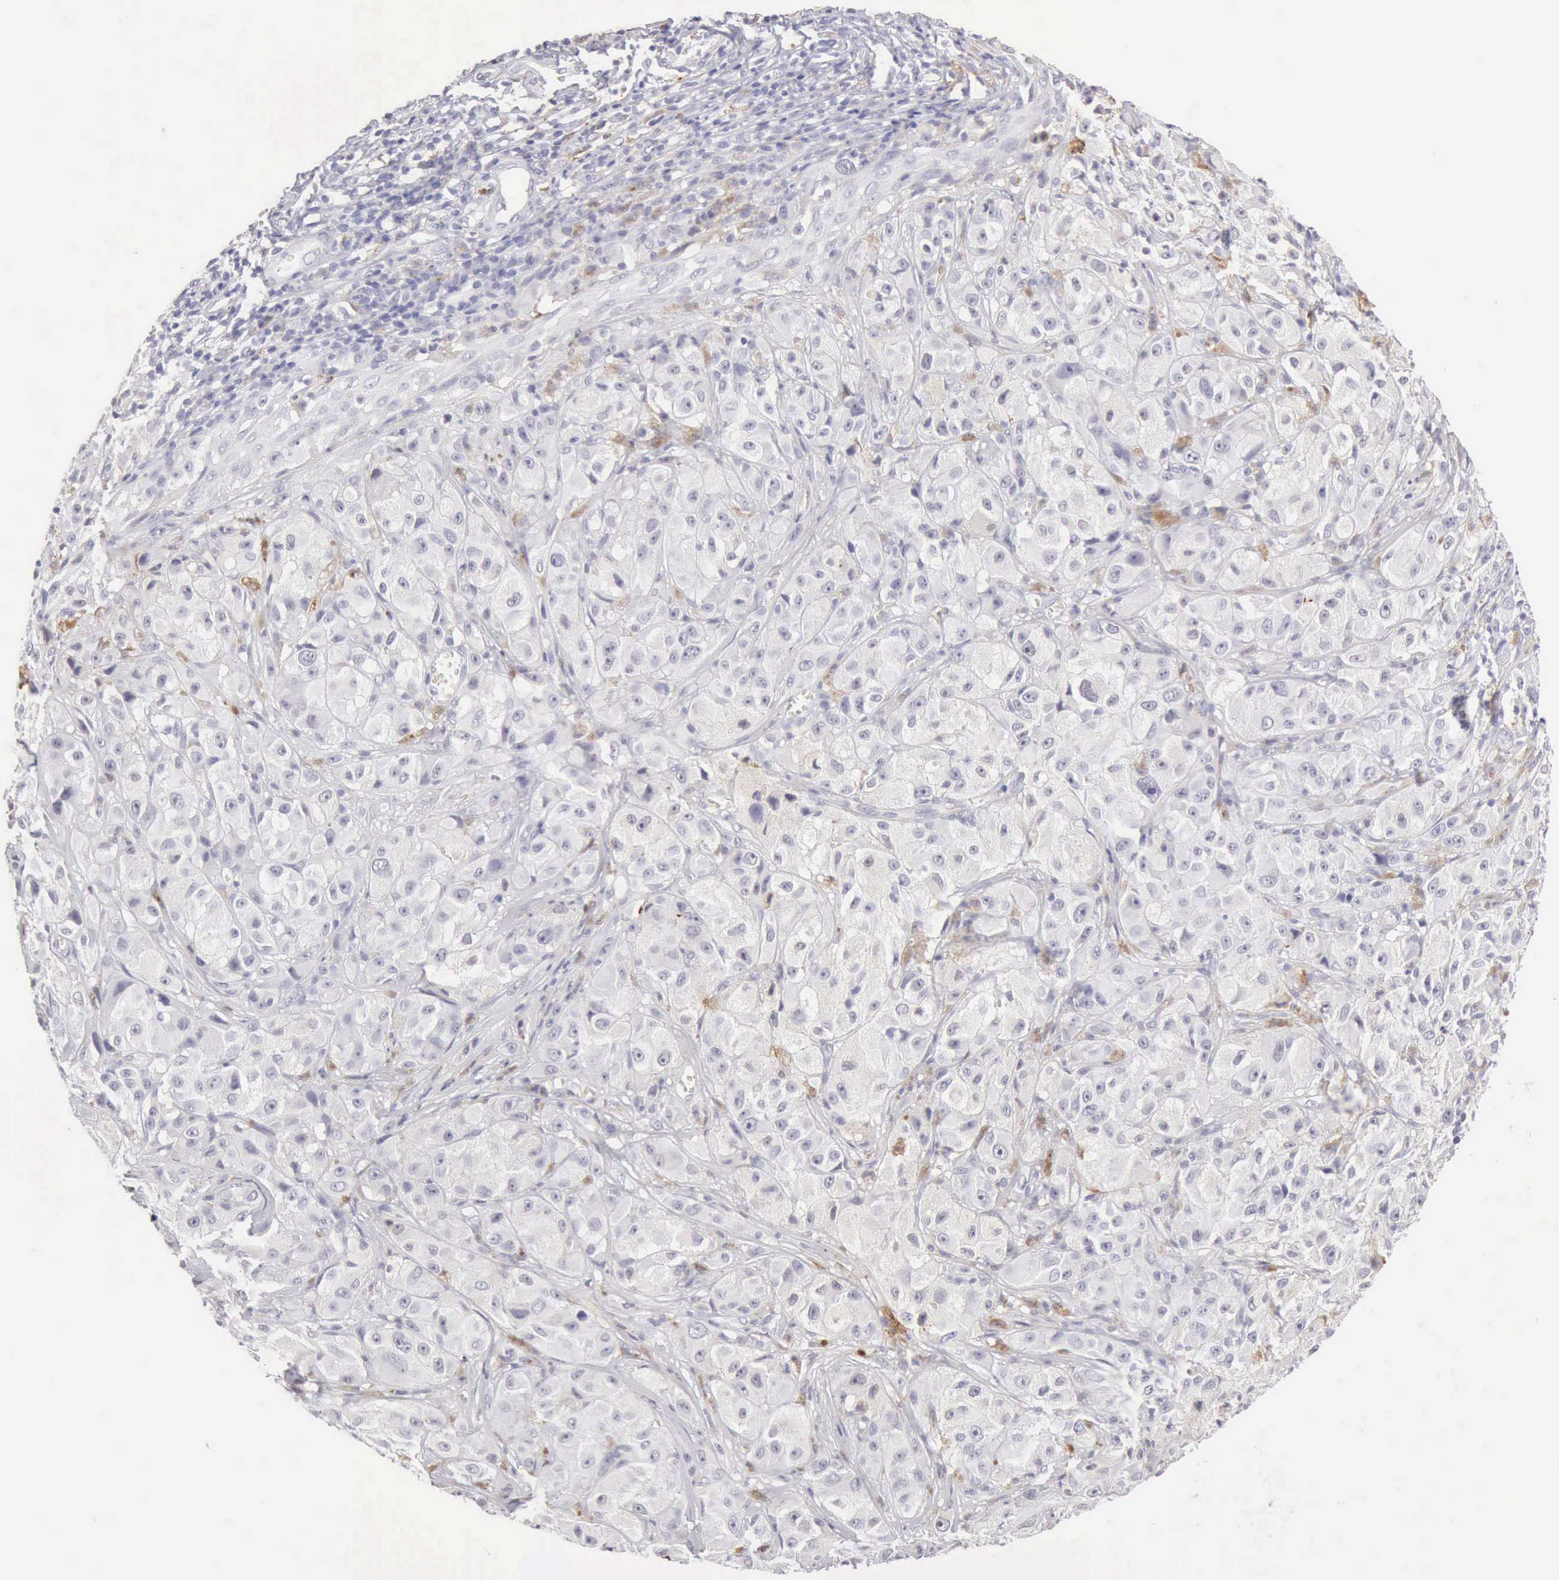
{"staining": {"intensity": "negative", "quantity": "none", "location": "none"}, "tissue": "melanoma", "cell_type": "Tumor cells", "image_type": "cancer", "snomed": [{"axis": "morphology", "description": "Malignant melanoma, NOS"}, {"axis": "topography", "description": "Skin"}], "caption": "Immunohistochemistry micrograph of malignant melanoma stained for a protein (brown), which demonstrates no staining in tumor cells. The staining was performed using DAB (3,3'-diaminobenzidine) to visualize the protein expression in brown, while the nuclei were stained in blue with hematoxylin (Magnification: 20x).", "gene": "RNASE1", "patient": {"sex": "male", "age": 56}}